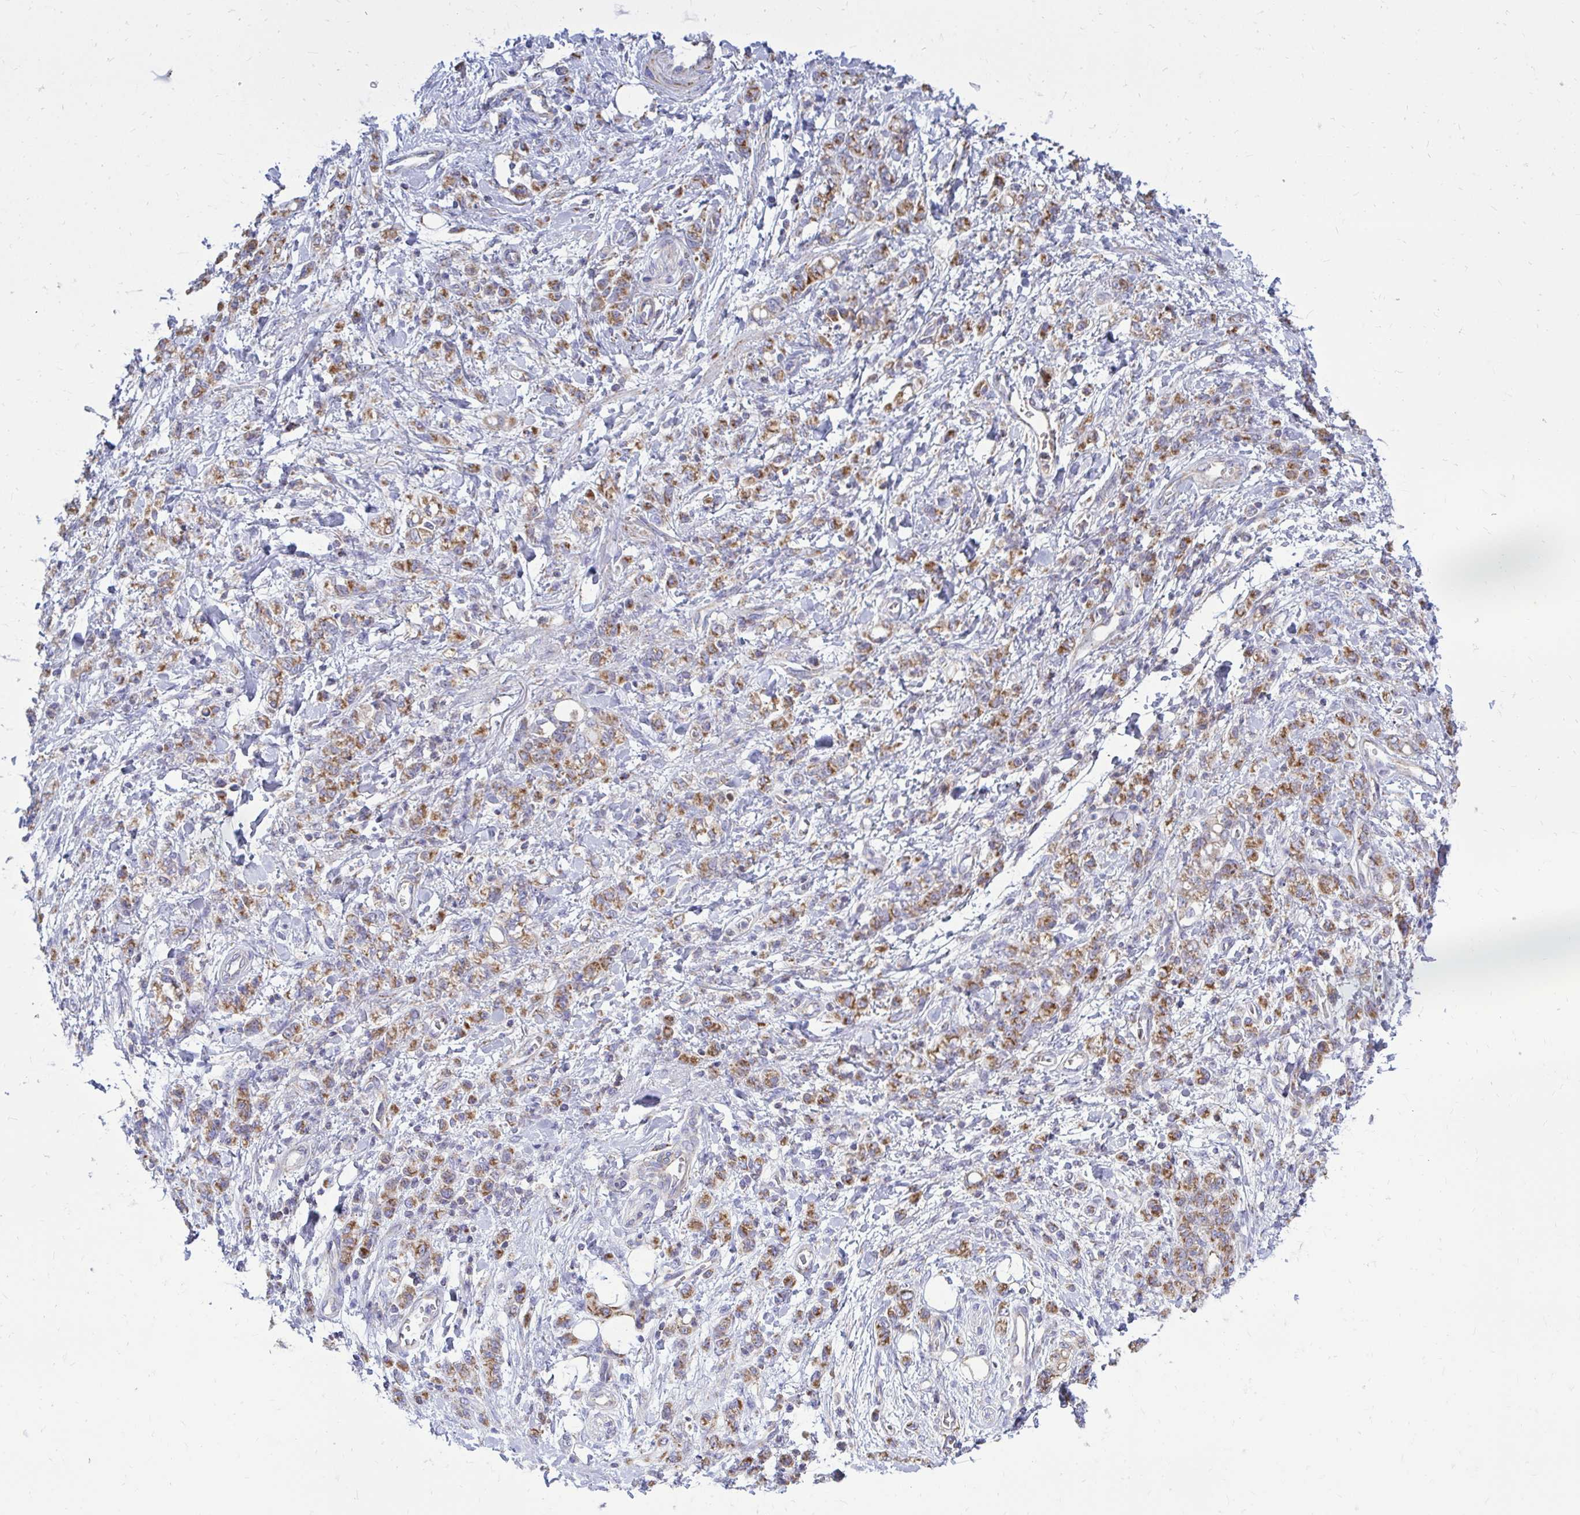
{"staining": {"intensity": "moderate", "quantity": ">75%", "location": "cytoplasmic/membranous"}, "tissue": "stomach cancer", "cell_type": "Tumor cells", "image_type": "cancer", "snomed": [{"axis": "morphology", "description": "Adenocarcinoma, NOS"}, {"axis": "topography", "description": "Stomach"}], "caption": "A photomicrograph showing moderate cytoplasmic/membranous expression in about >75% of tumor cells in stomach cancer, as visualized by brown immunohistochemical staining.", "gene": "OR10R2", "patient": {"sex": "male", "age": 77}}